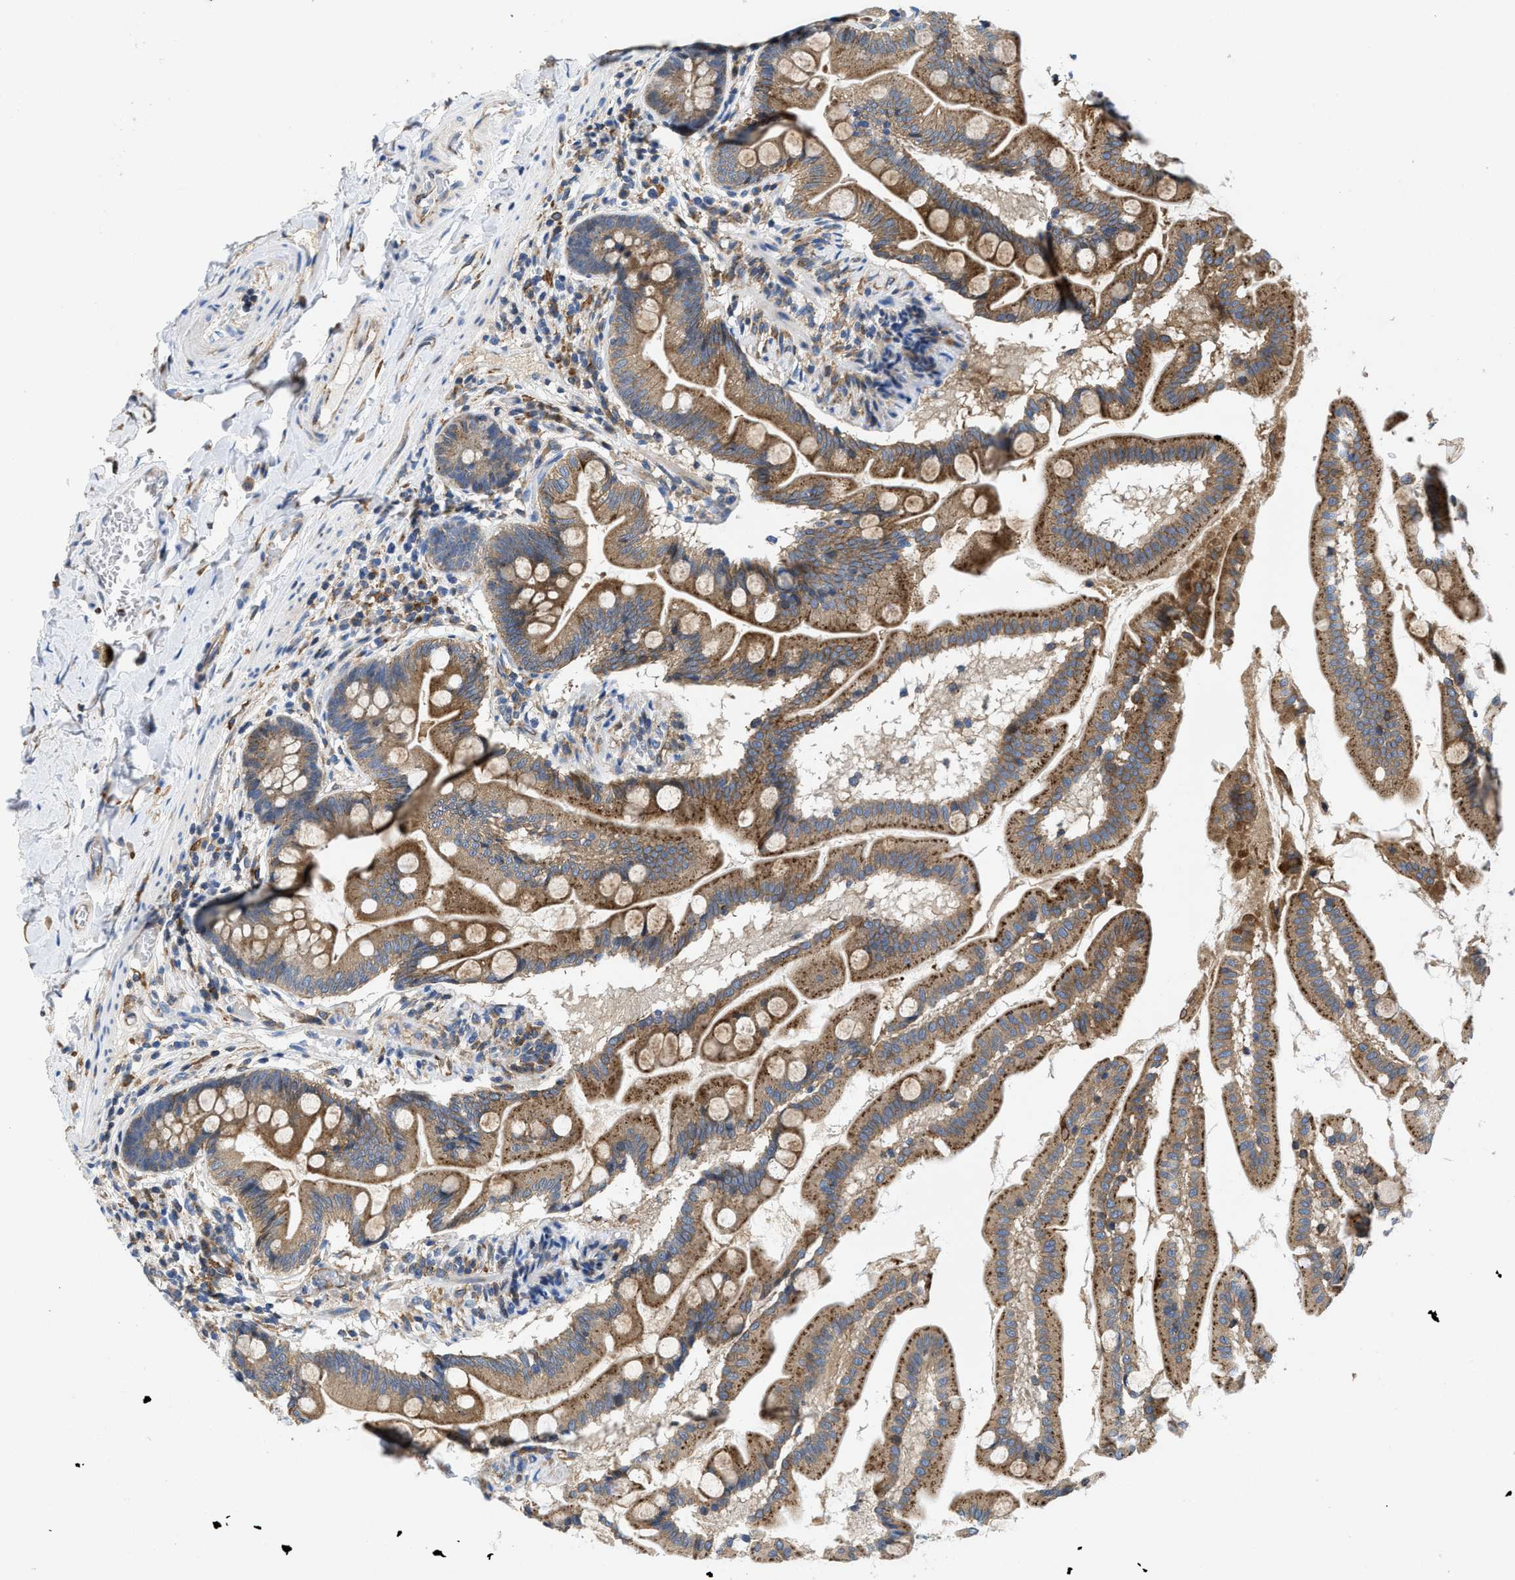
{"staining": {"intensity": "strong", "quantity": ">75%", "location": "cytoplasmic/membranous"}, "tissue": "small intestine", "cell_type": "Glandular cells", "image_type": "normal", "snomed": [{"axis": "morphology", "description": "Normal tissue, NOS"}, {"axis": "topography", "description": "Small intestine"}], "caption": "Immunohistochemistry (IHC) photomicrograph of unremarkable small intestine: human small intestine stained using IHC demonstrates high levels of strong protein expression localized specifically in the cytoplasmic/membranous of glandular cells, appearing as a cytoplasmic/membranous brown color.", "gene": "ENPP4", "patient": {"sex": "female", "age": 56}}